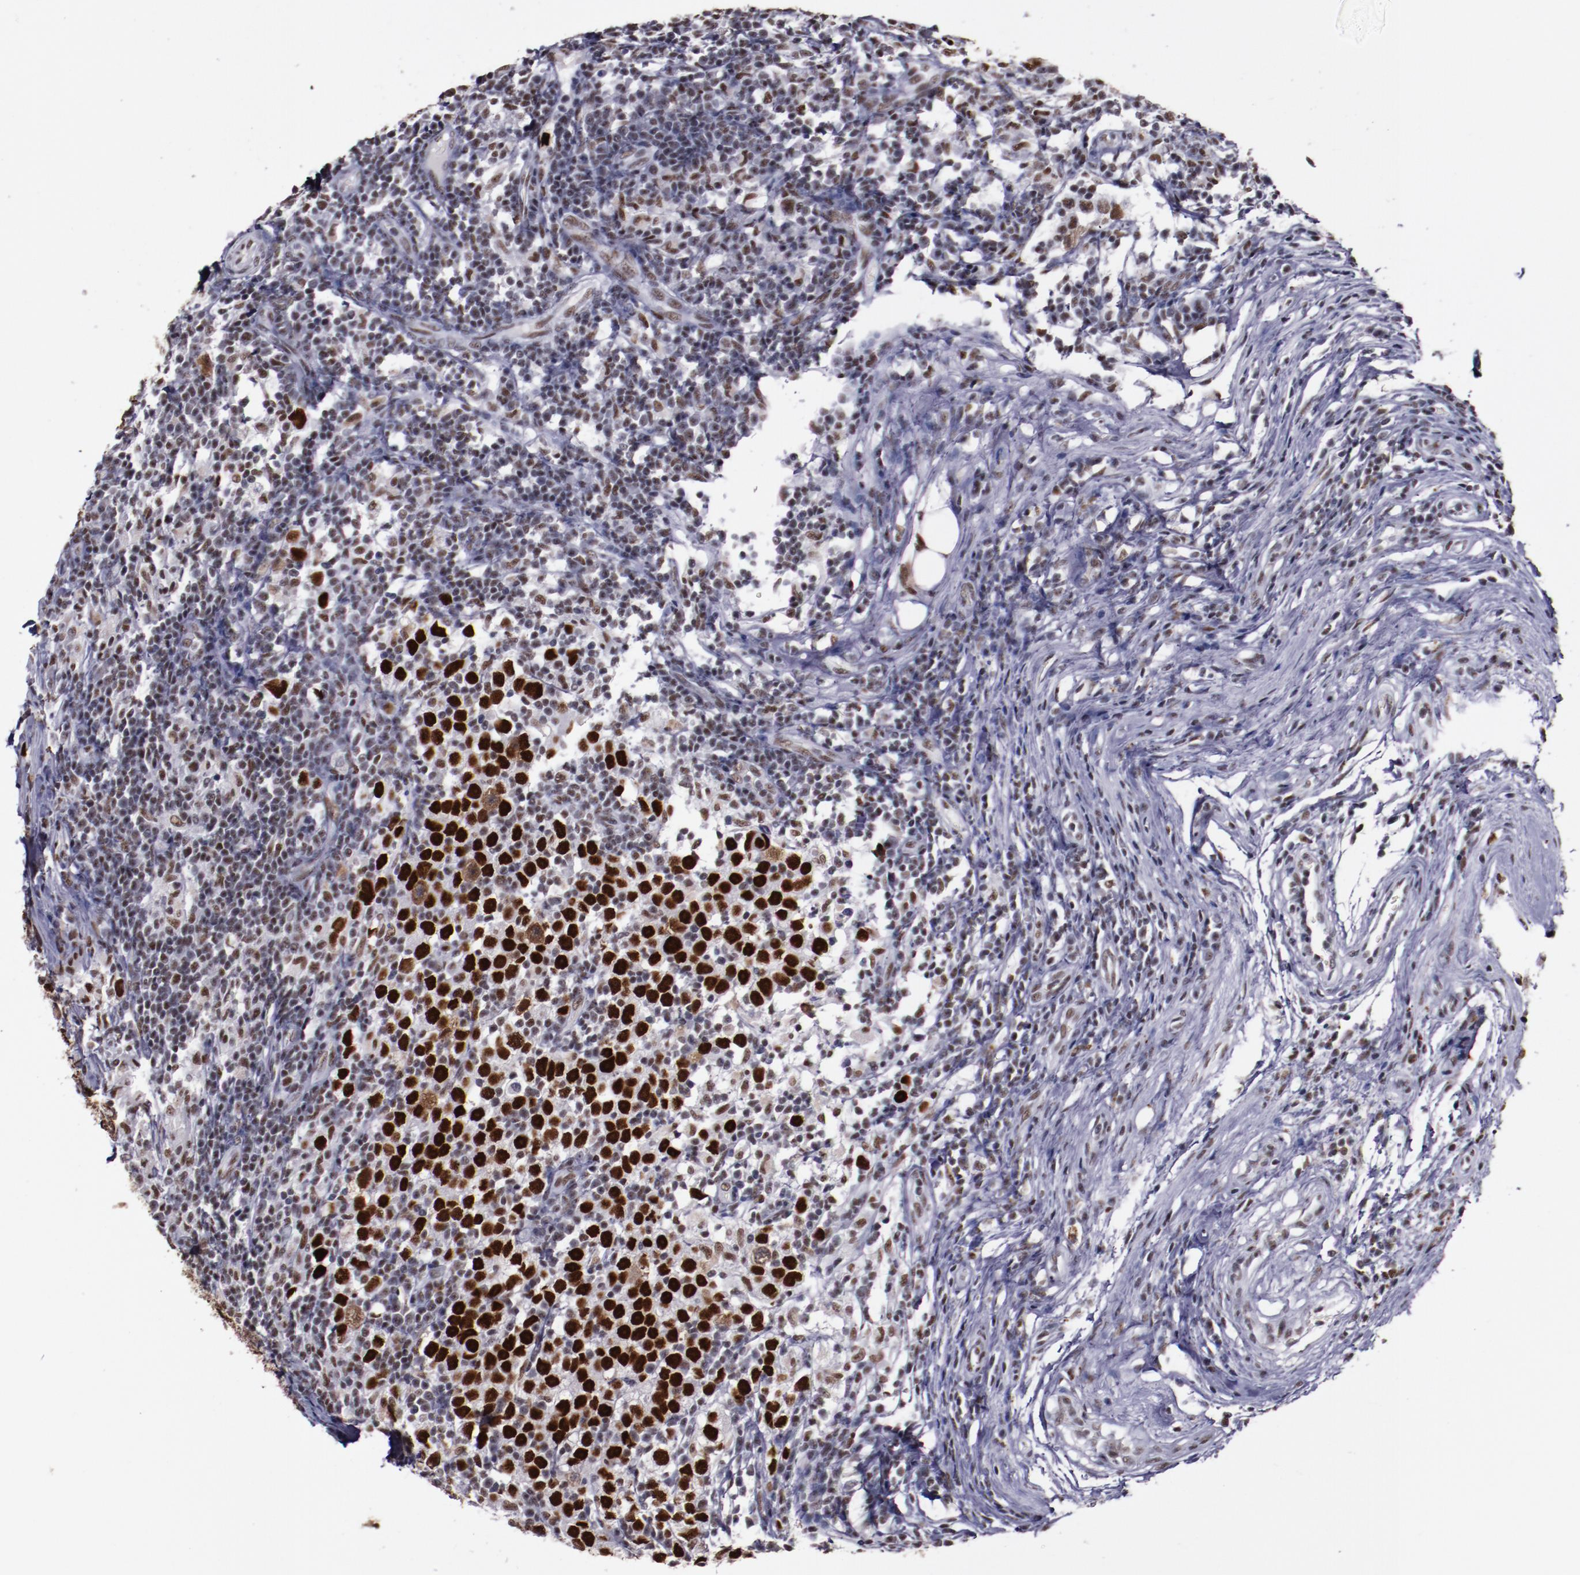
{"staining": {"intensity": "strong", "quantity": ">75%", "location": "nuclear"}, "tissue": "testis cancer", "cell_type": "Tumor cells", "image_type": "cancer", "snomed": [{"axis": "morphology", "description": "Seminoma, NOS"}, {"axis": "topography", "description": "Testis"}], "caption": "Protein staining by immunohistochemistry (IHC) reveals strong nuclear positivity in about >75% of tumor cells in testis seminoma.", "gene": "PPP4R3A", "patient": {"sex": "male", "age": 43}}